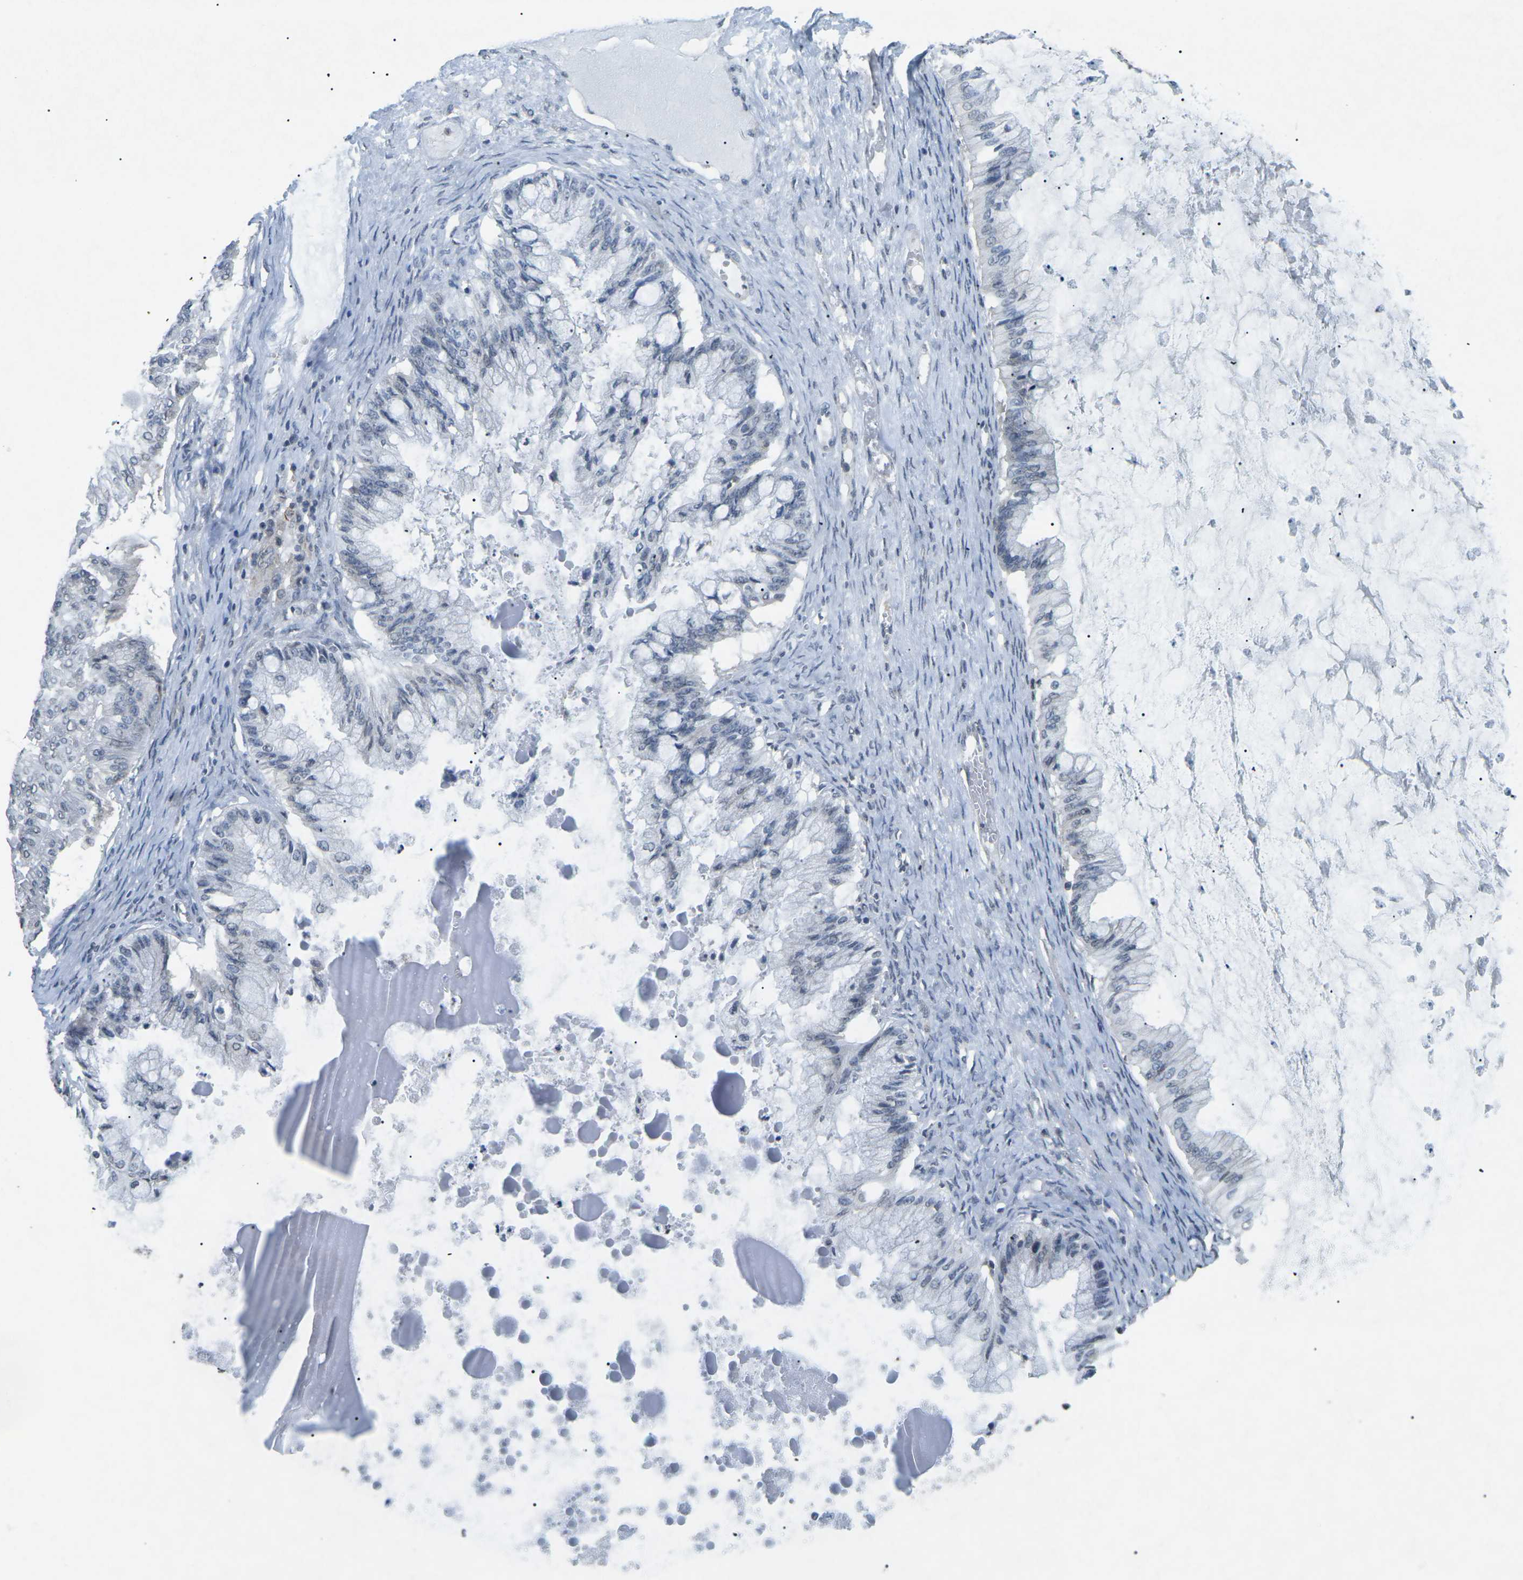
{"staining": {"intensity": "negative", "quantity": "none", "location": "none"}, "tissue": "ovarian cancer", "cell_type": "Tumor cells", "image_type": "cancer", "snomed": [{"axis": "morphology", "description": "Cystadenocarcinoma, mucinous, NOS"}, {"axis": "topography", "description": "Ovary"}], "caption": "A histopathology image of ovarian cancer stained for a protein shows no brown staining in tumor cells. Nuclei are stained in blue.", "gene": "TFR2", "patient": {"sex": "female", "age": 57}}